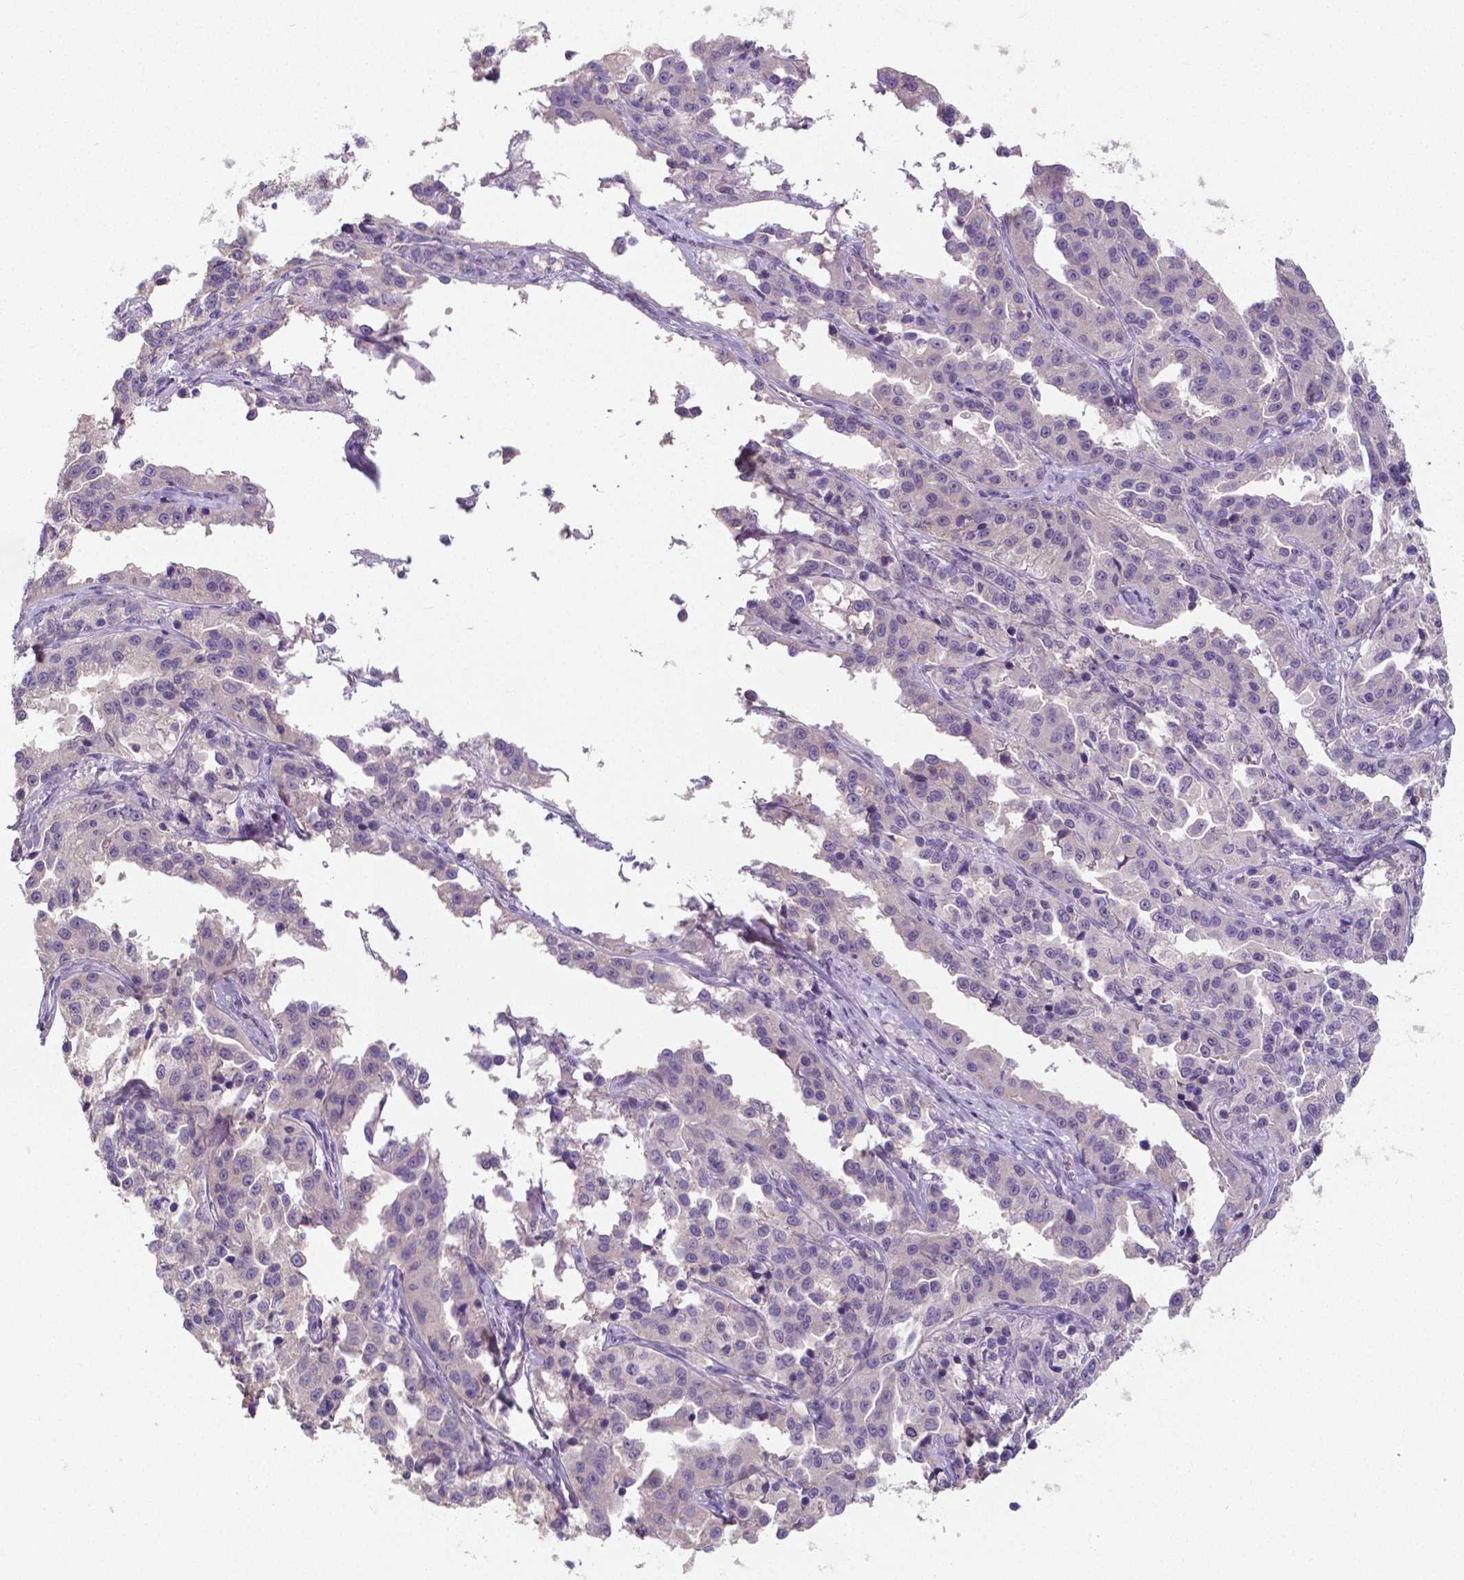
{"staining": {"intensity": "negative", "quantity": "none", "location": "none"}, "tissue": "ovarian cancer", "cell_type": "Tumor cells", "image_type": "cancer", "snomed": [{"axis": "morphology", "description": "Cystadenocarcinoma, serous, NOS"}, {"axis": "topography", "description": "Ovary"}], "caption": "Image shows no significant protein positivity in tumor cells of serous cystadenocarcinoma (ovarian).", "gene": "CRMP1", "patient": {"sex": "female", "age": 75}}